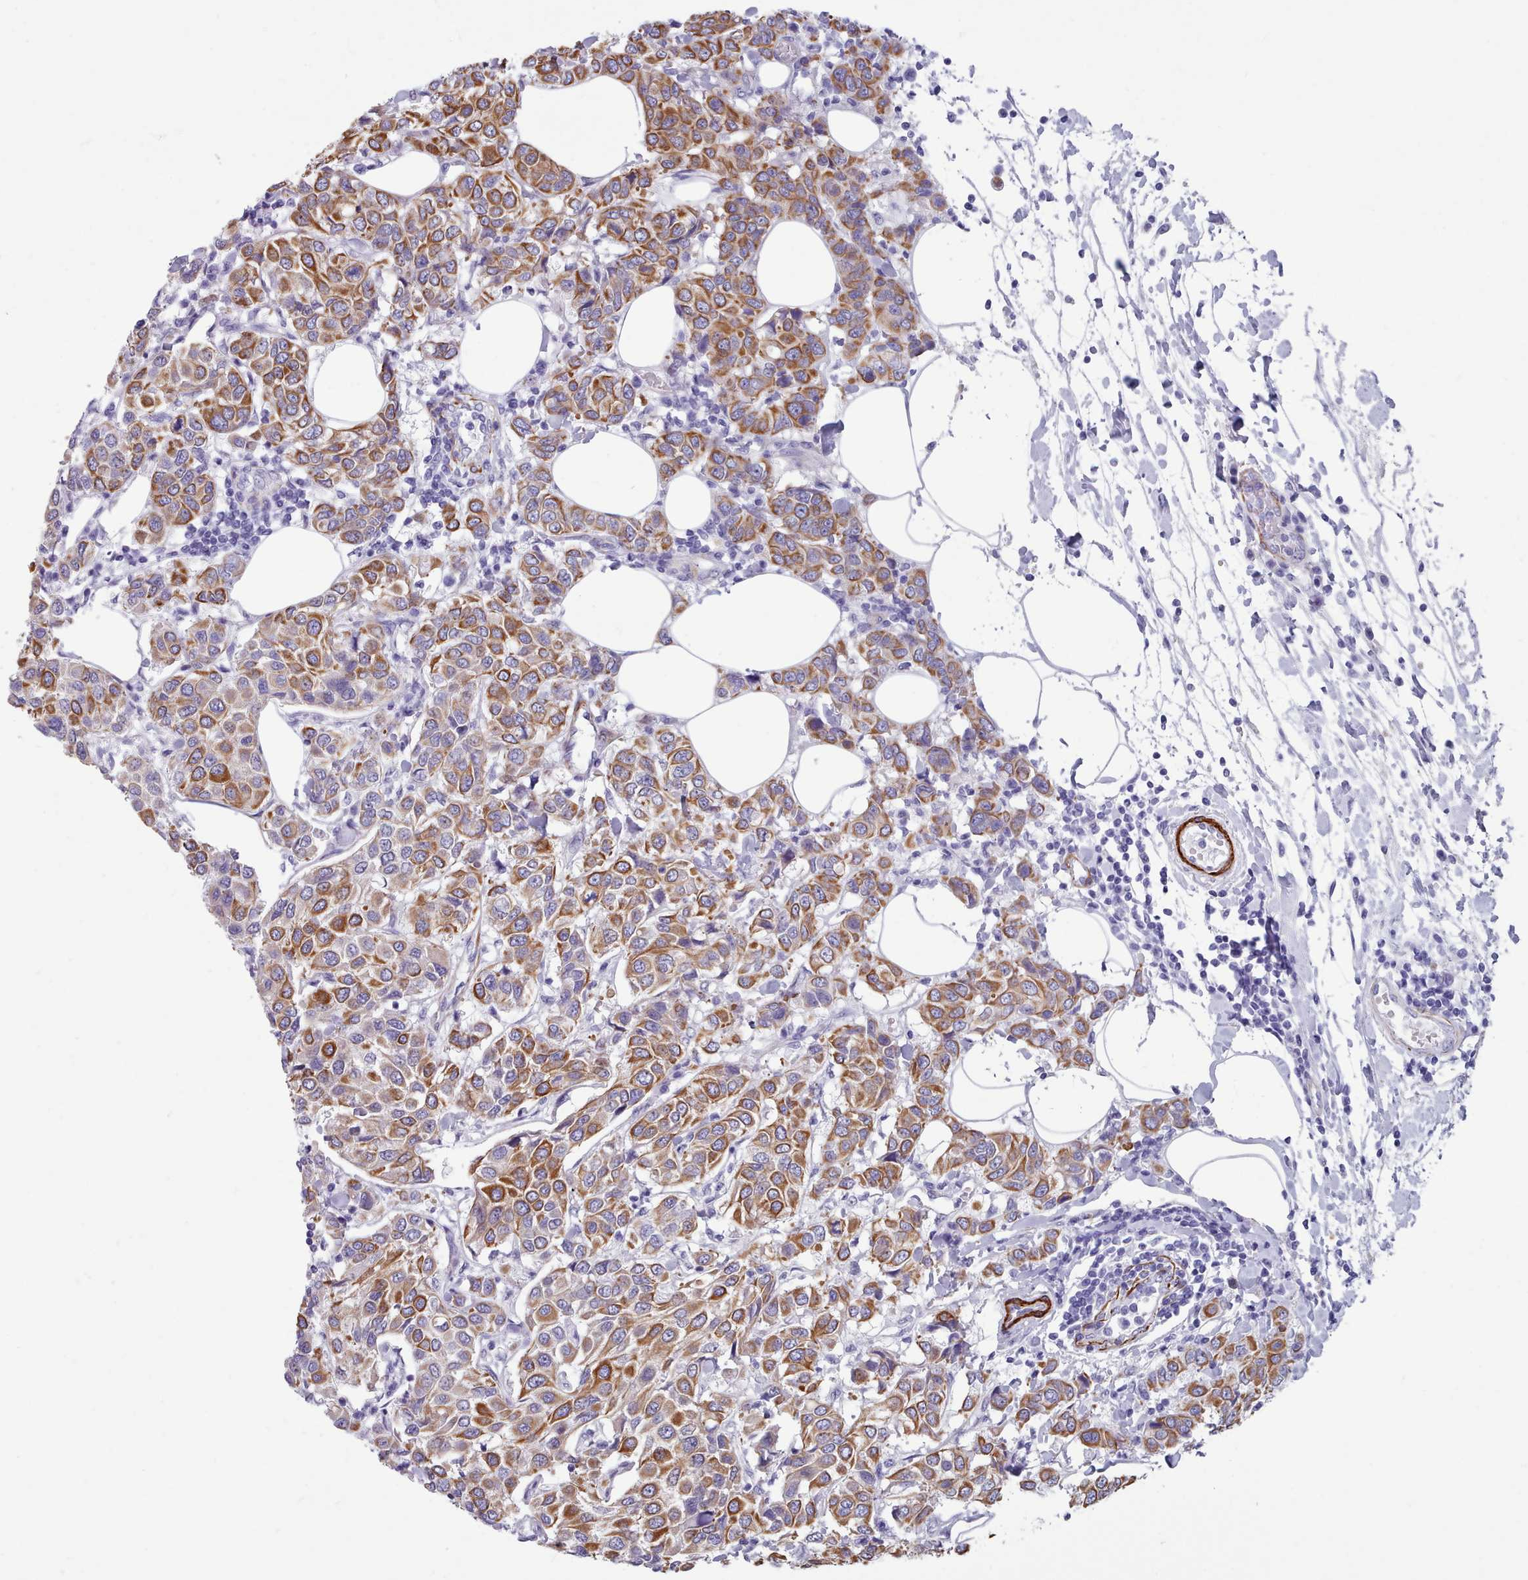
{"staining": {"intensity": "strong", "quantity": ">75%", "location": "cytoplasmic/membranous"}, "tissue": "breast cancer", "cell_type": "Tumor cells", "image_type": "cancer", "snomed": [{"axis": "morphology", "description": "Duct carcinoma"}, {"axis": "topography", "description": "Breast"}], "caption": "IHC histopathology image of neoplastic tissue: human breast cancer (intraductal carcinoma) stained using immunohistochemistry (IHC) exhibits high levels of strong protein expression localized specifically in the cytoplasmic/membranous of tumor cells, appearing as a cytoplasmic/membranous brown color.", "gene": "FPGS", "patient": {"sex": "female", "age": 55}}